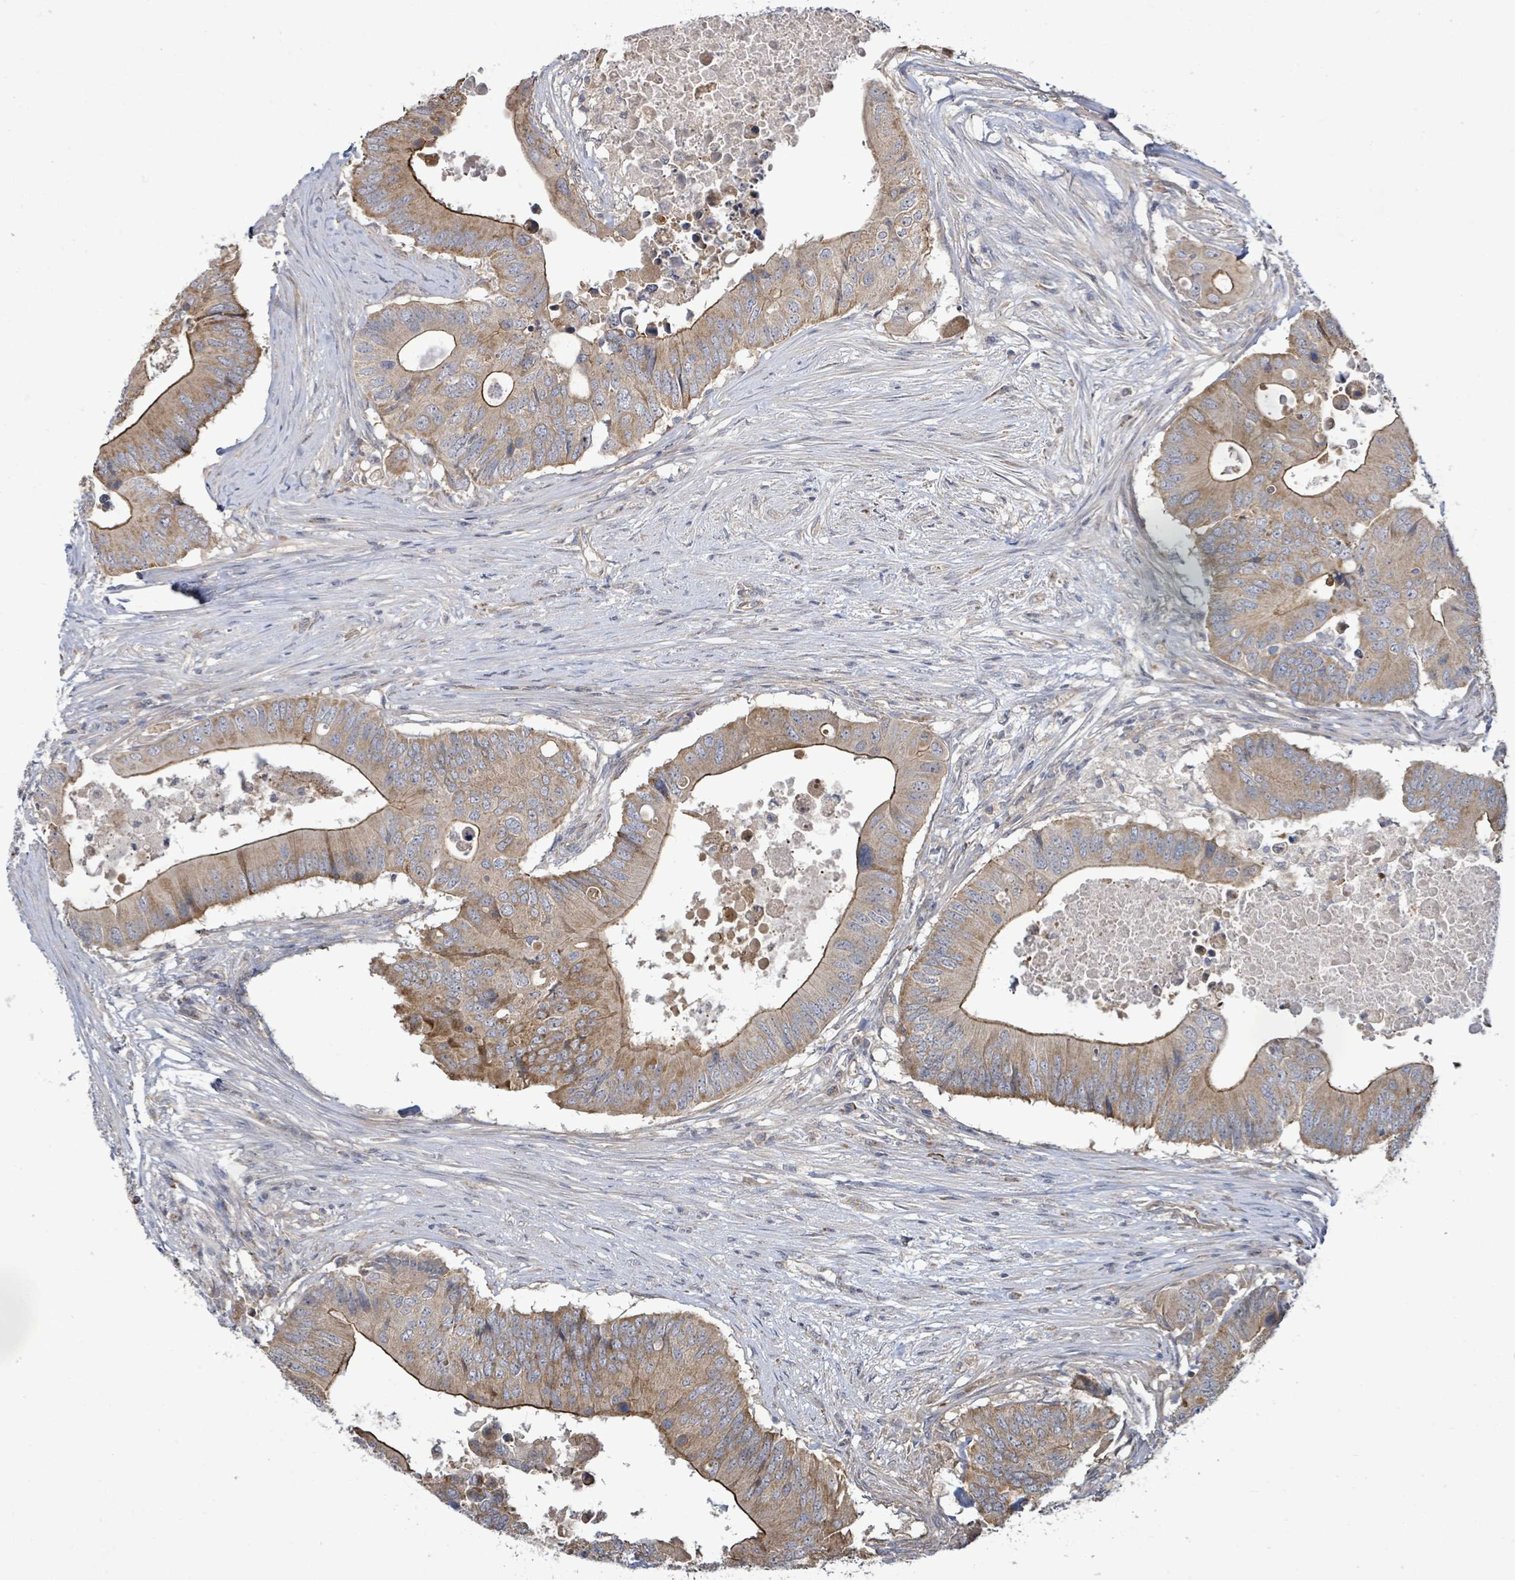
{"staining": {"intensity": "strong", "quantity": ">75%", "location": "cytoplasmic/membranous"}, "tissue": "colorectal cancer", "cell_type": "Tumor cells", "image_type": "cancer", "snomed": [{"axis": "morphology", "description": "Adenocarcinoma, NOS"}, {"axis": "topography", "description": "Colon"}], "caption": "About >75% of tumor cells in adenocarcinoma (colorectal) exhibit strong cytoplasmic/membranous protein expression as visualized by brown immunohistochemical staining.", "gene": "KBTBD11", "patient": {"sex": "male", "age": 71}}